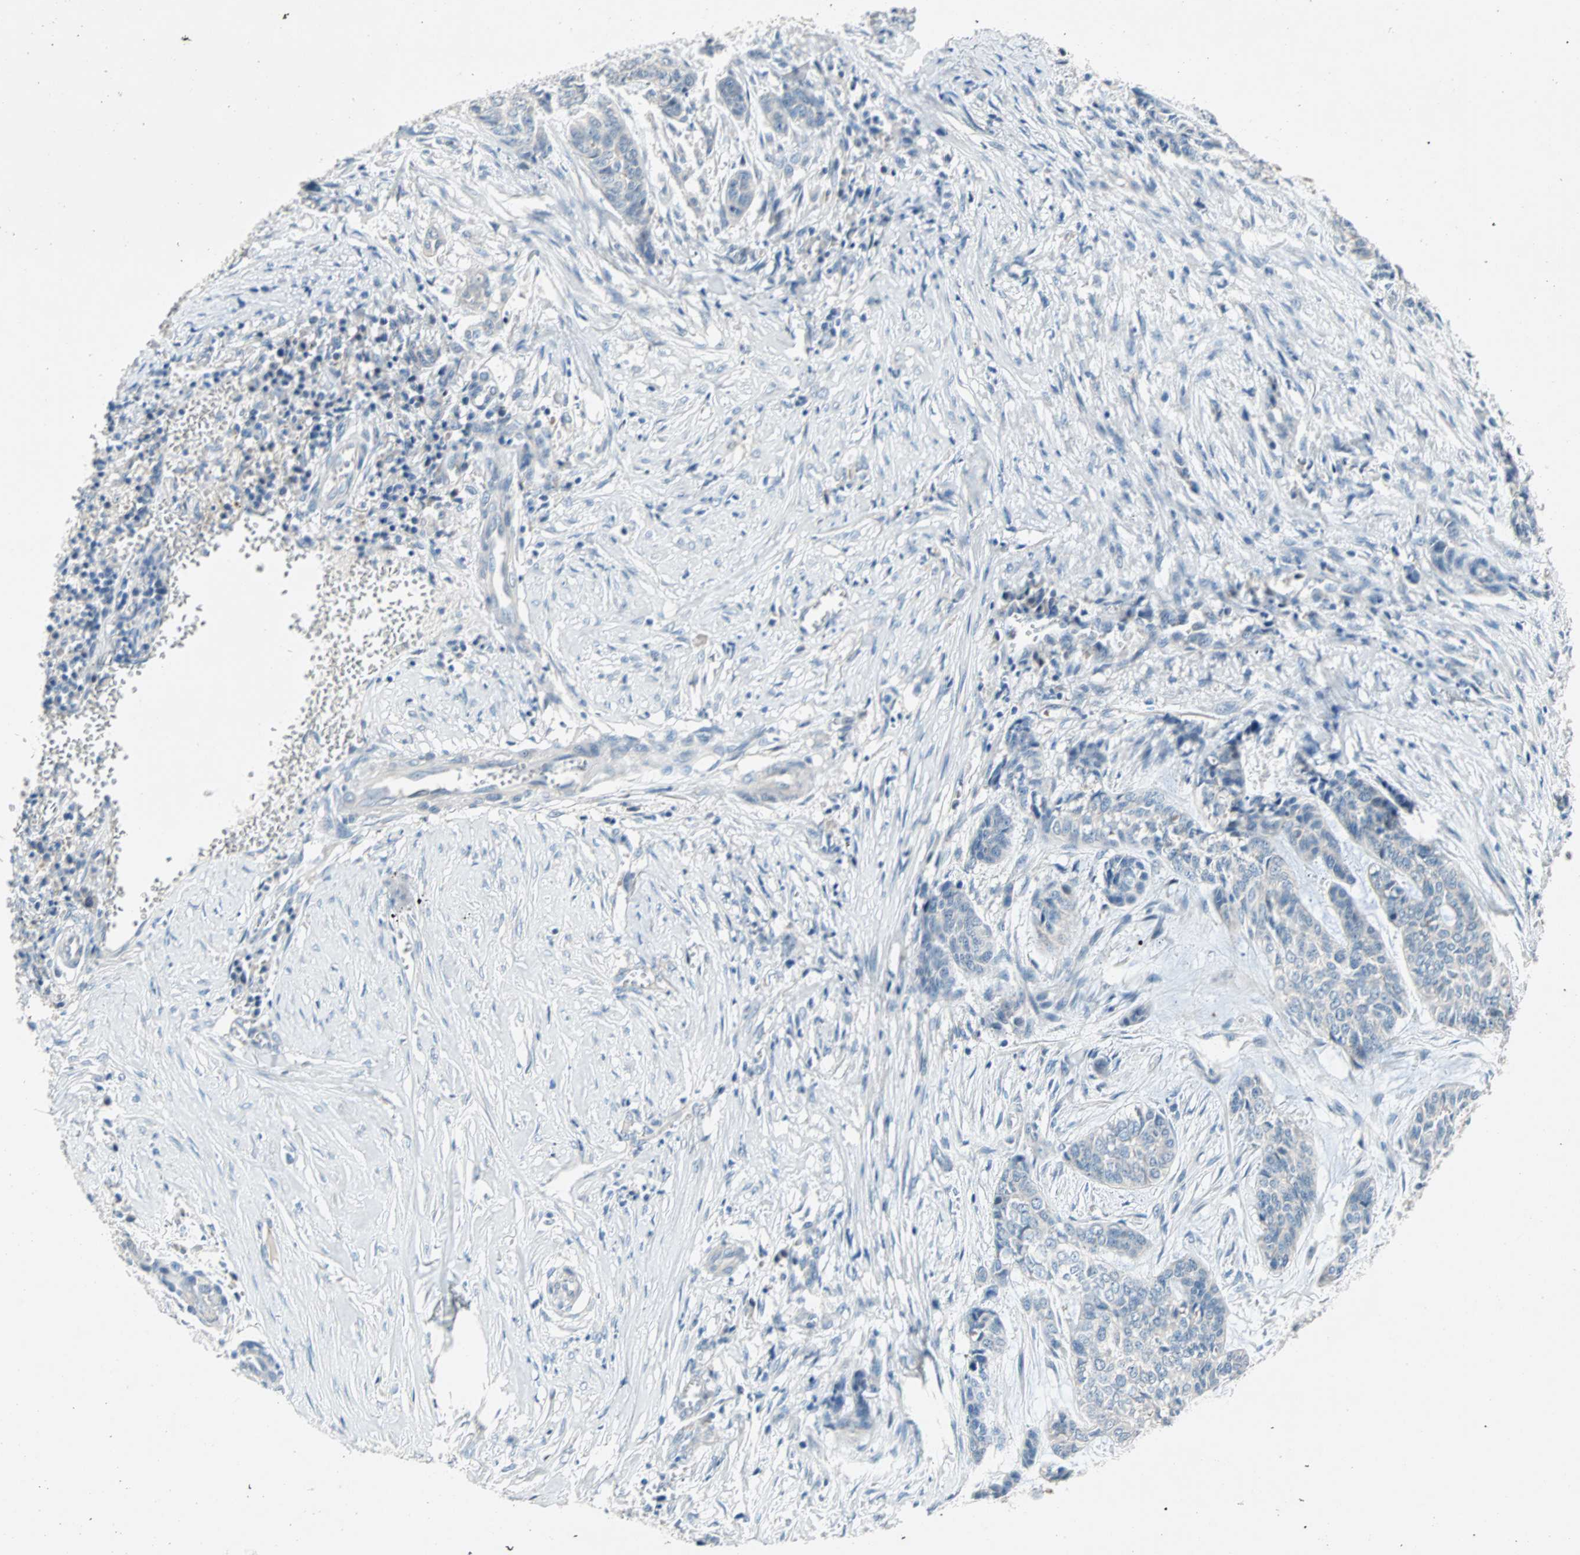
{"staining": {"intensity": "negative", "quantity": "none", "location": "none"}, "tissue": "skin cancer", "cell_type": "Tumor cells", "image_type": "cancer", "snomed": [{"axis": "morphology", "description": "Basal cell carcinoma"}, {"axis": "topography", "description": "Skin"}], "caption": "The photomicrograph shows no staining of tumor cells in skin cancer. (DAB (3,3'-diaminobenzidine) immunohistochemistry (IHC) with hematoxylin counter stain).", "gene": "TMEM163", "patient": {"sex": "female", "age": 64}}